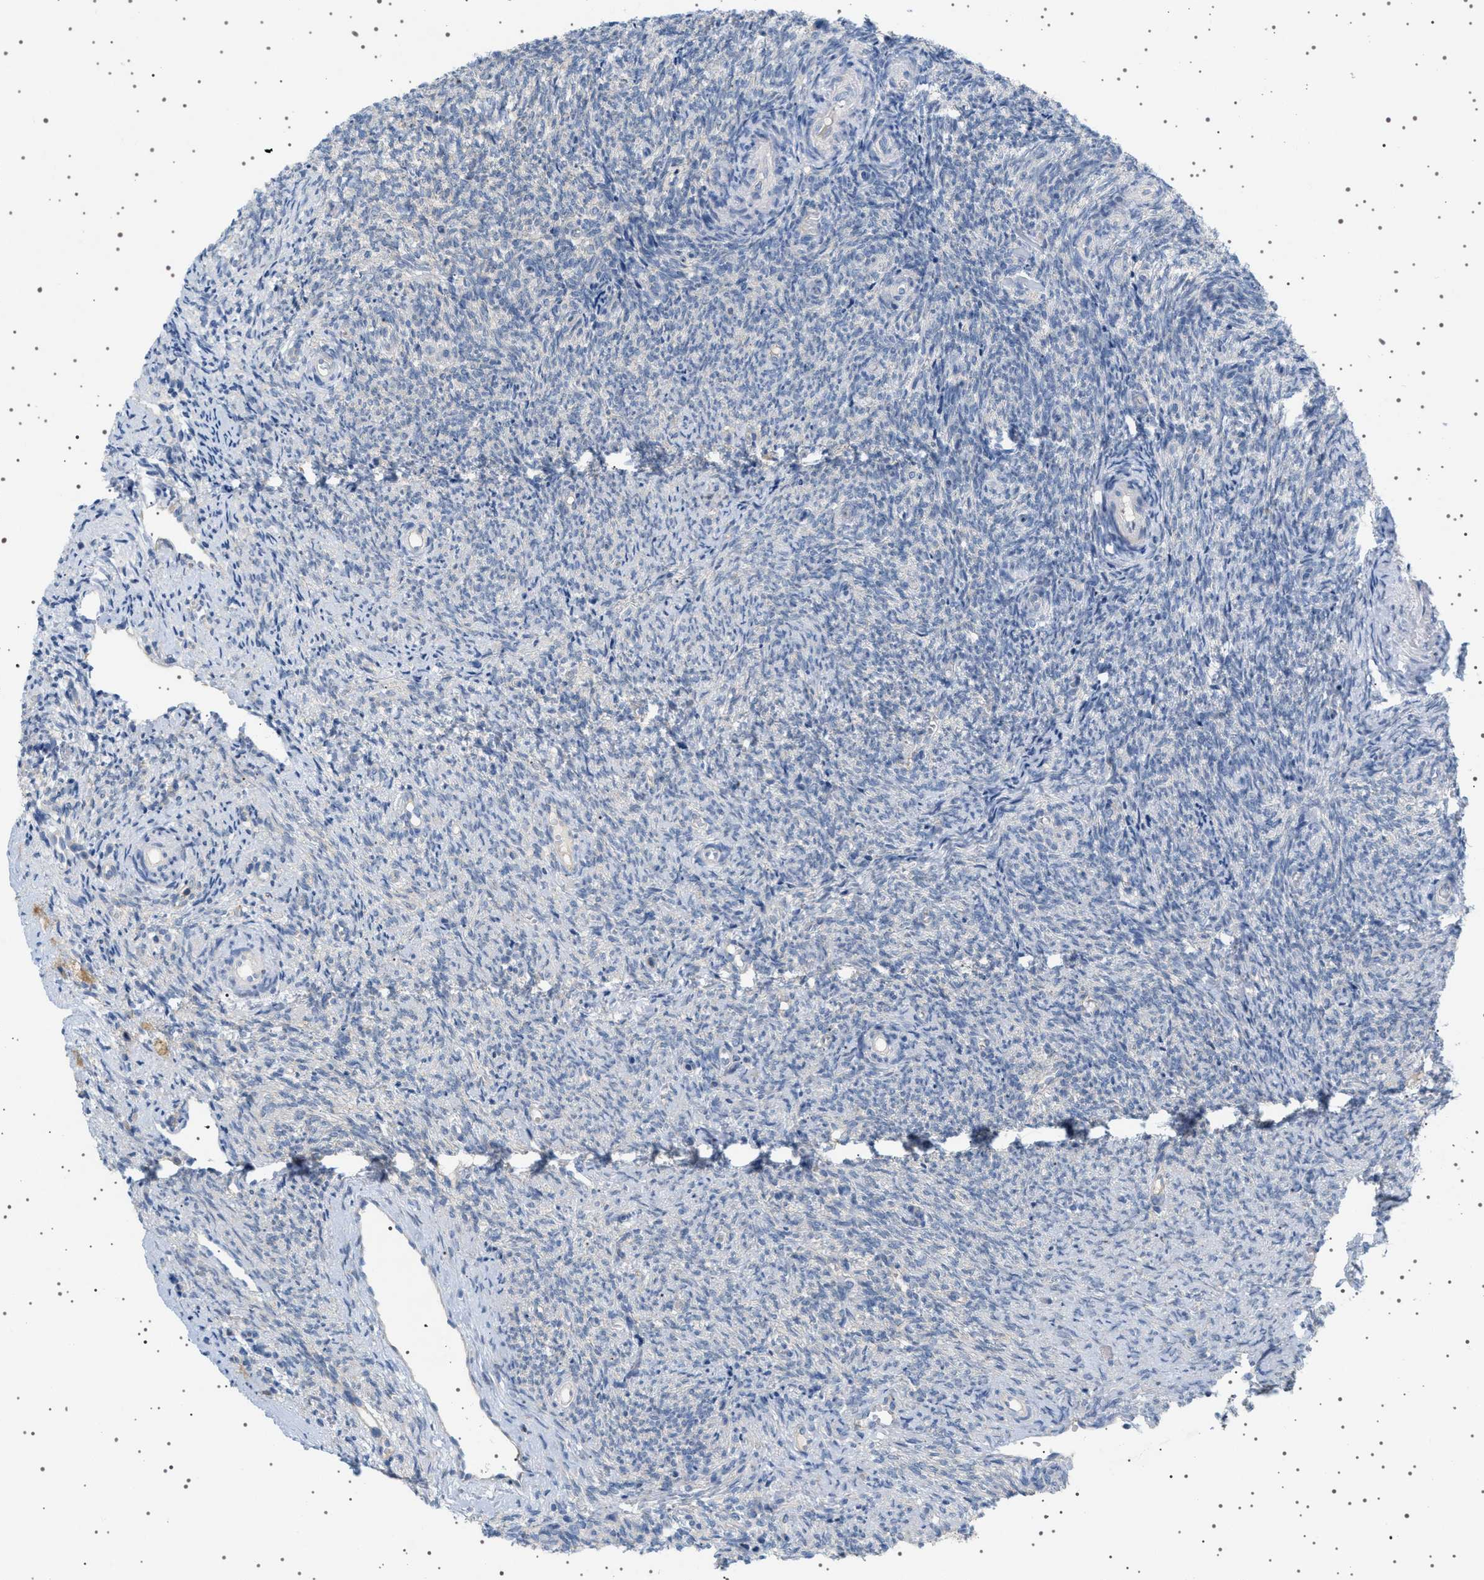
{"staining": {"intensity": "moderate", "quantity": ">75%", "location": "cytoplasmic/membranous"}, "tissue": "ovary", "cell_type": "Follicle cells", "image_type": "normal", "snomed": [{"axis": "morphology", "description": "Normal tissue, NOS"}, {"axis": "topography", "description": "Ovary"}], "caption": "Ovary was stained to show a protein in brown. There is medium levels of moderate cytoplasmic/membranous positivity in about >75% of follicle cells. The staining was performed using DAB, with brown indicating positive protein expression. Nuclei are stained blue with hematoxylin.", "gene": "ADCY10", "patient": {"sex": "female", "age": 41}}